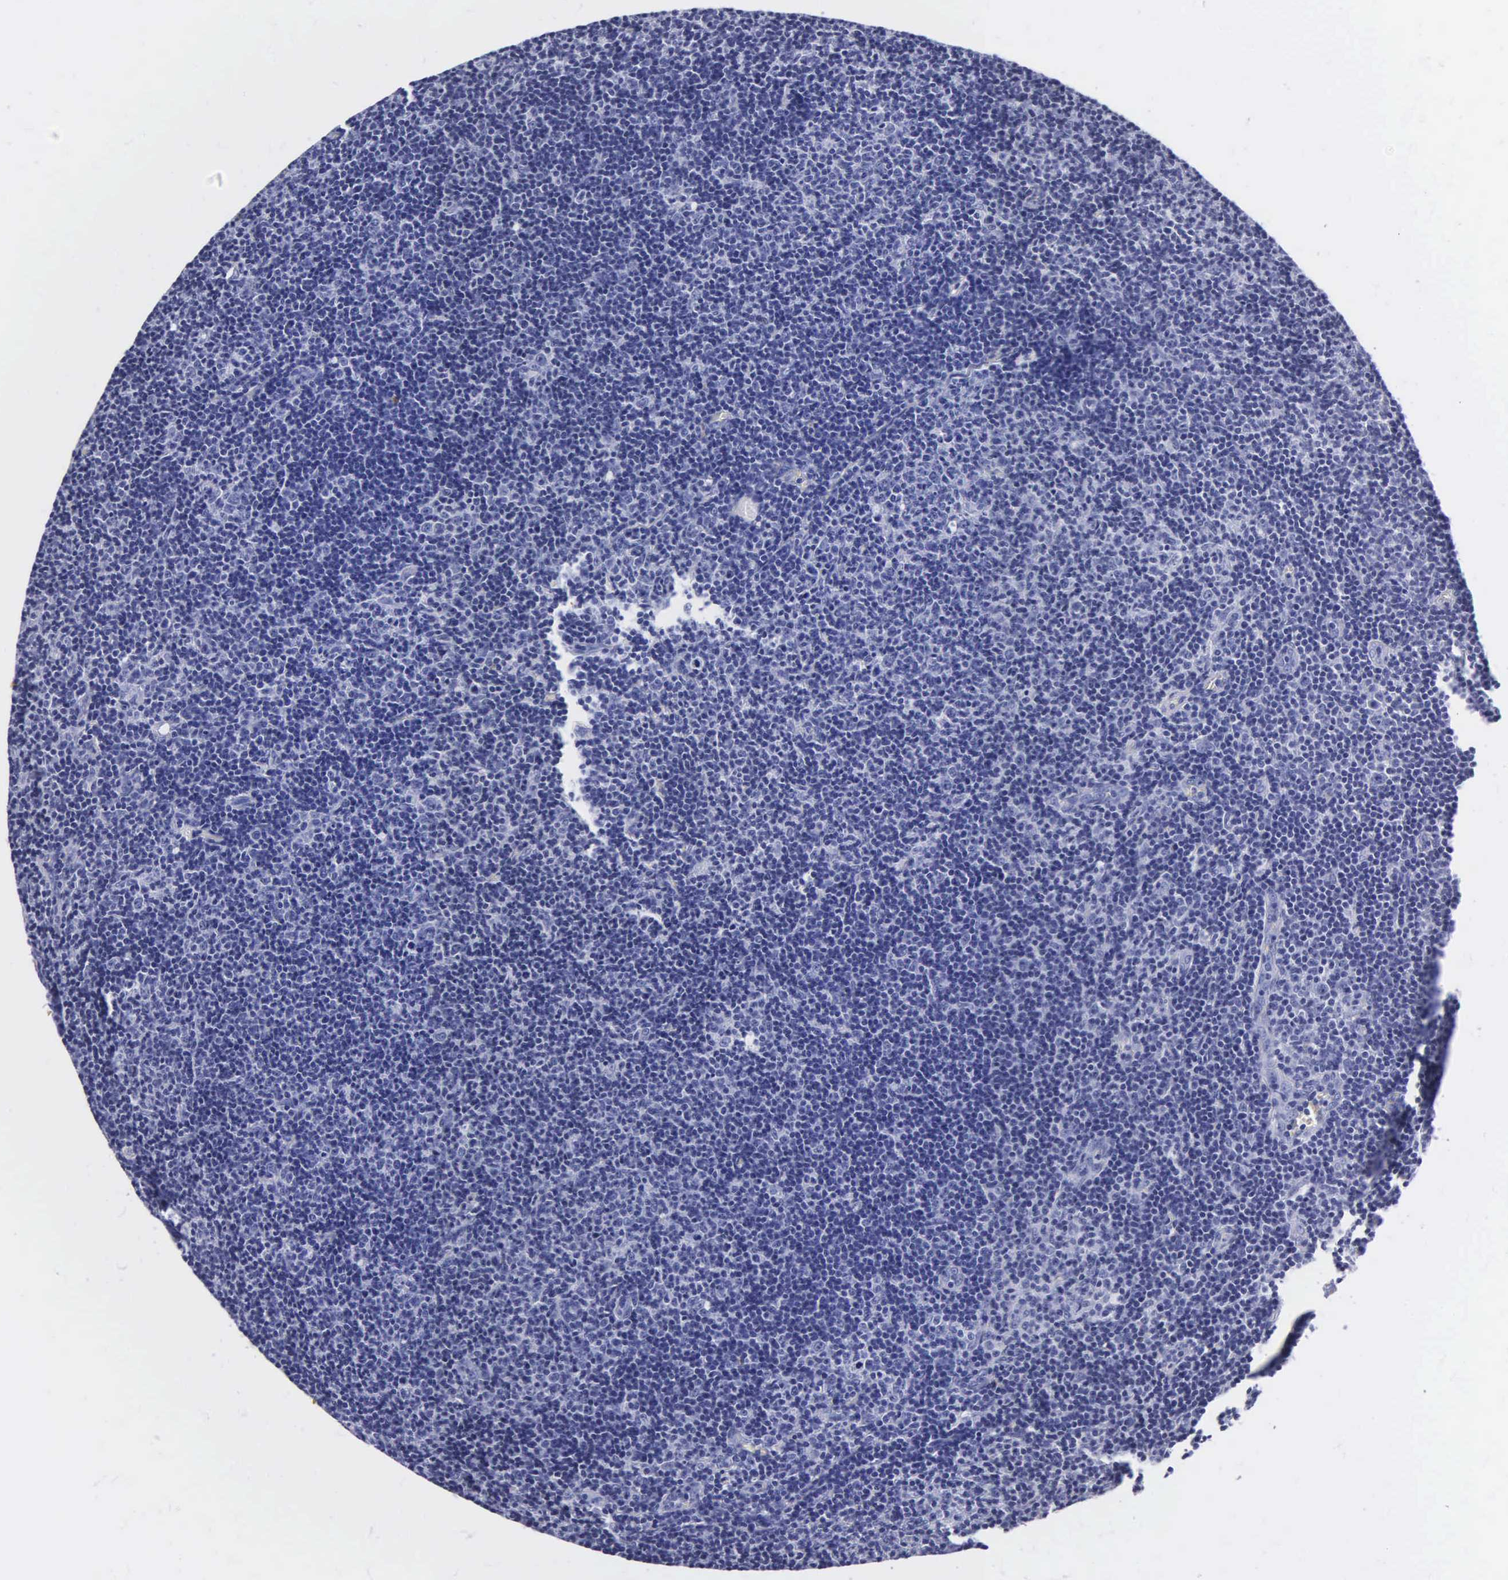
{"staining": {"intensity": "negative", "quantity": "none", "location": "none"}, "tissue": "lymphoma", "cell_type": "Tumor cells", "image_type": "cancer", "snomed": [{"axis": "morphology", "description": "Malignant lymphoma, non-Hodgkin's type, Low grade"}, {"axis": "topography", "description": "Lymph node"}], "caption": "Image shows no protein staining in tumor cells of lymphoma tissue. The staining was performed using DAB (3,3'-diaminobenzidine) to visualize the protein expression in brown, while the nuclei were stained in blue with hematoxylin (Magnification: 20x).", "gene": "MB", "patient": {"sex": "male", "age": 49}}